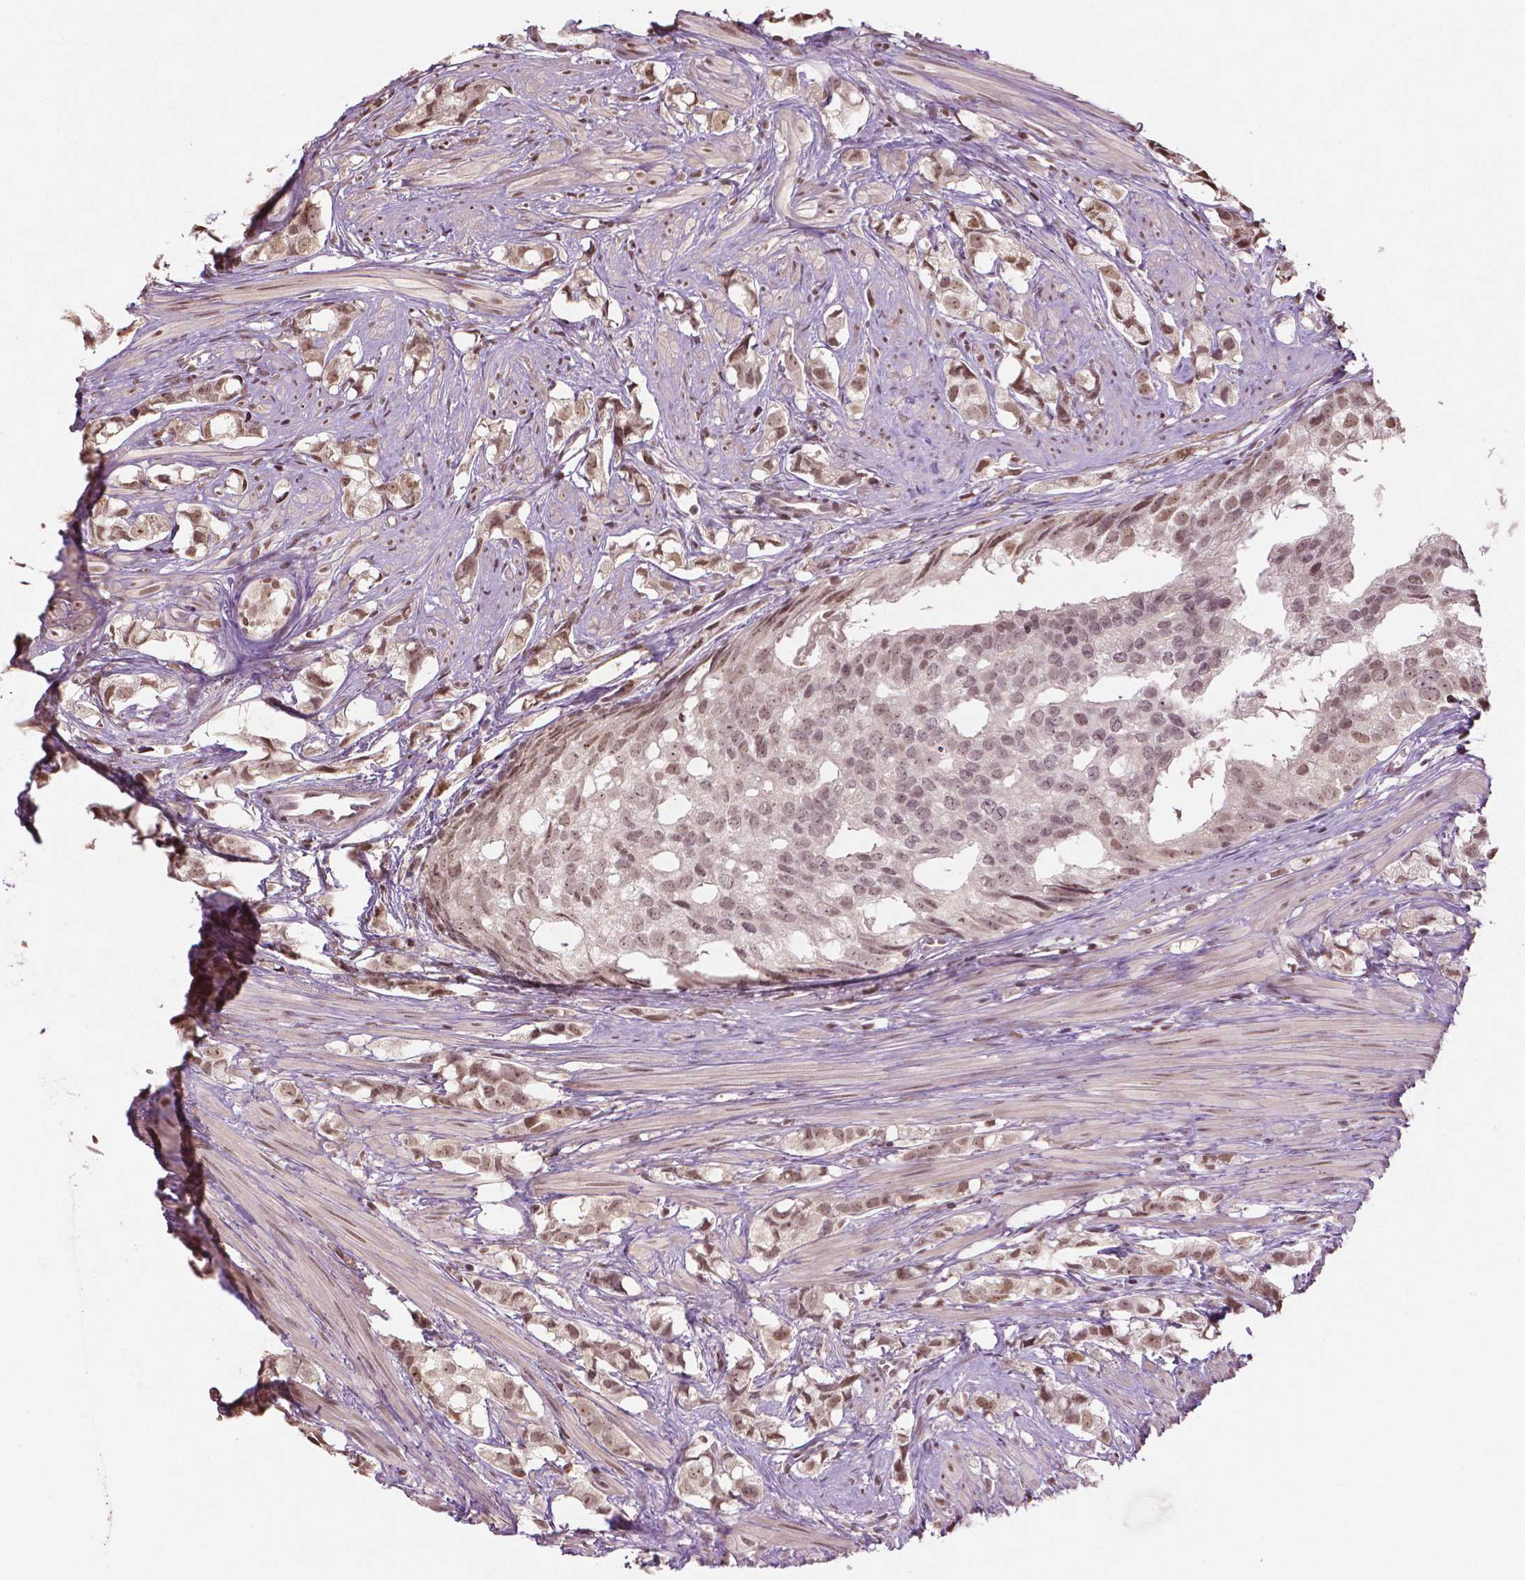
{"staining": {"intensity": "moderate", "quantity": ">75%", "location": "nuclear"}, "tissue": "prostate cancer", "cell_type": "Tumor cells", "image_type": "cancer", "snomed": [{"axis": "morphology", "description": "Adenocarcinoma, High grade"}, {"axis": "topography", "description": "Prostate"}], "caption": "This is a histology image of immunohistochemistry (IHC) staining of prostate high-grade adenocarcinoma, which shows moderate expression in the nuclear of tumor cells.", "gene": "DEK", "patient": {"sex": "male", "age": 58}}